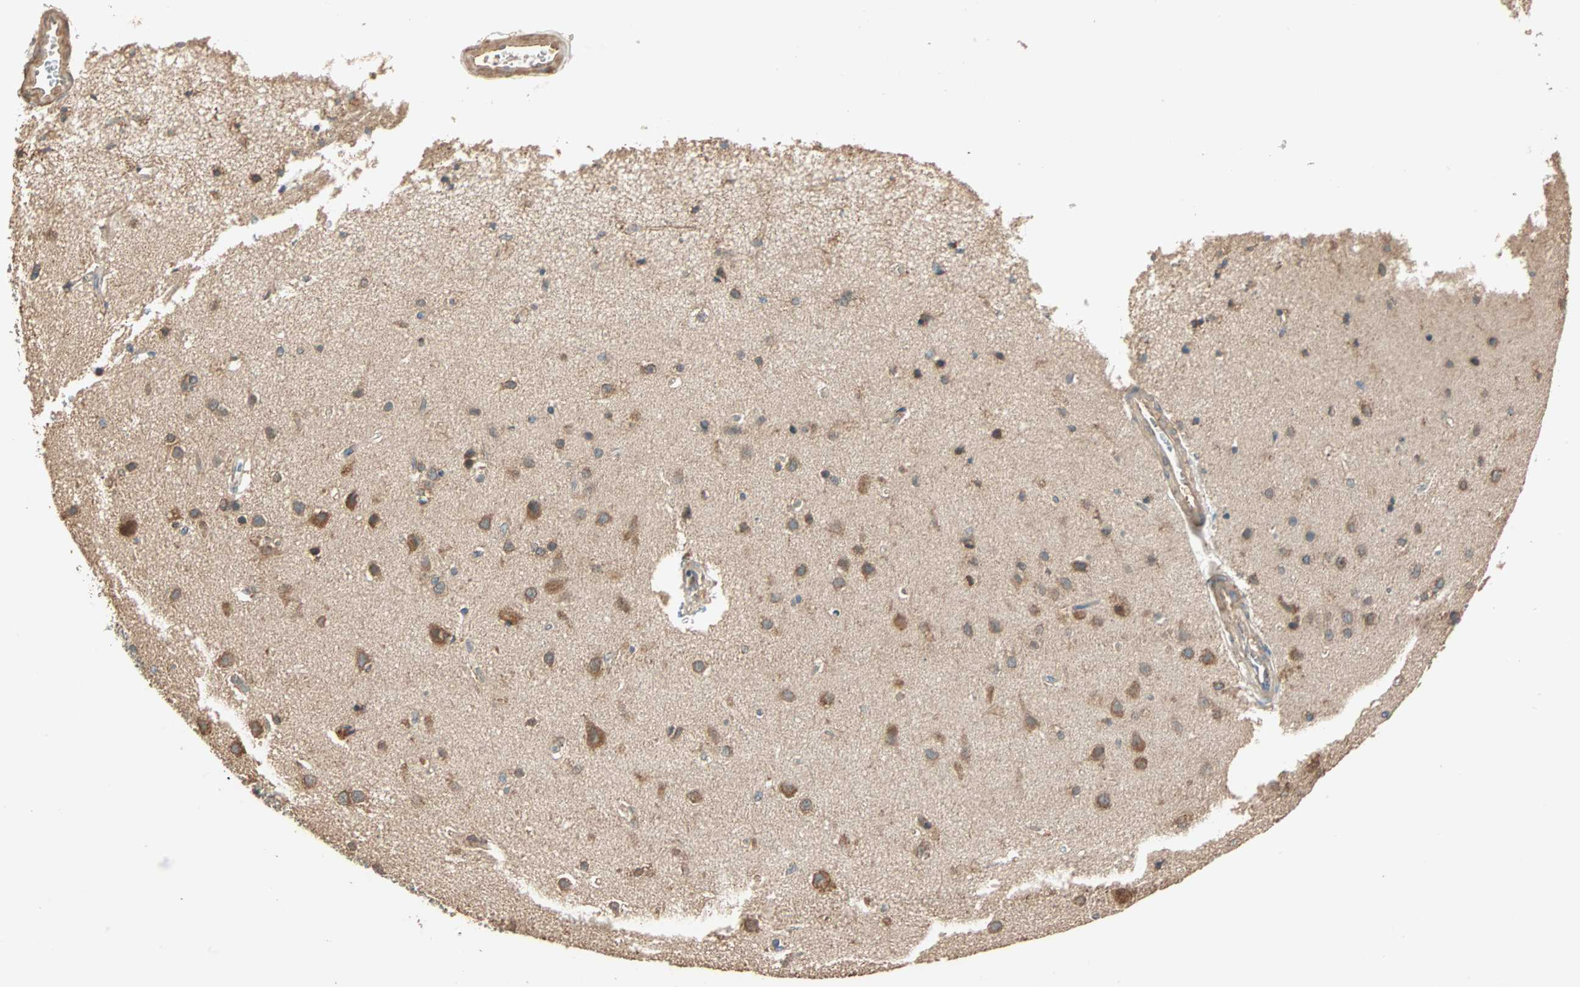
{"staining": {"intensity": "weak", "quantity": ">75%", "location": "cytoplasmic/membranous"}, "tissue": "cerebral cortex", "cell_type": "Endothelial cells", "image_type": "normal", "snomed": [{"axis": "morphology", "description": "Normal tissue, NOS"}, {"axis": "topography", "description": "Cerebral cortex"}], "caption": "Endothelial cells demonstrate low levels of weak cytoplasmic/membranous staining in about >75% of cells in benign human cerebral cortex. (Brightfield microscopy of DAB IHC at high magnification).", "gene": "EIF4G2", "patient": {"sex": "female", "age": 54}}